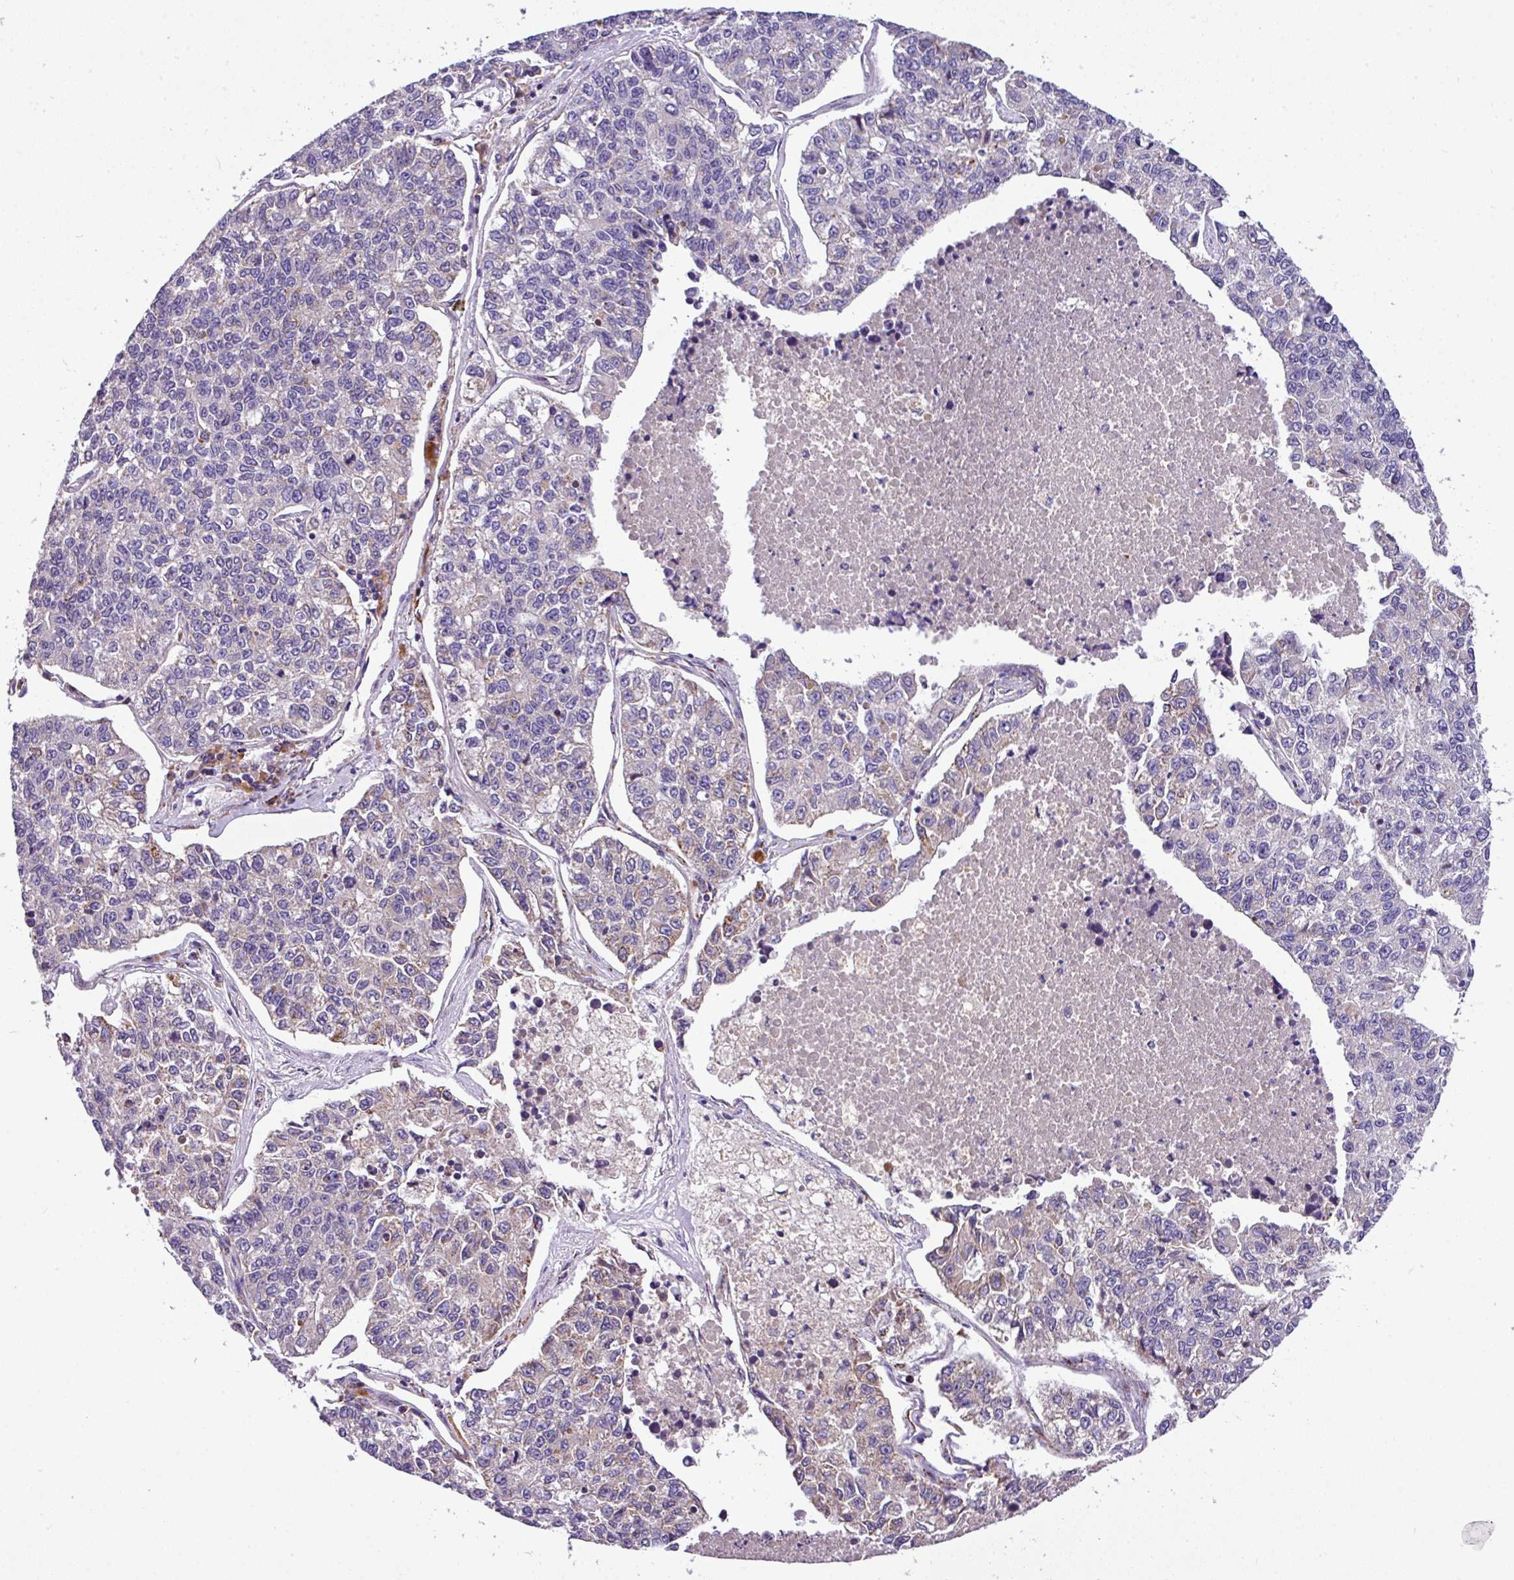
{"staining": {"intensity": "negative", "quantity": "none", "location": "none"}, "tissue": "lung cancer", "cell_type": "Tumor cells", "image_type": "cancer", "snomed": [{"axis": "morphology", "description": "Adenocarcinoma, NOS"}, {"axis": "topography", "description": "Lung"}], "caption": "Immunohistochemistry (IHC) of lung cancer (adenocarcinoma) demonstrates no positivity in tumor cells. (IHC, brightfield microscopy, high magnification).", "gene": "ANXA2R", "patient": {"sex": "male", "age": 49}}